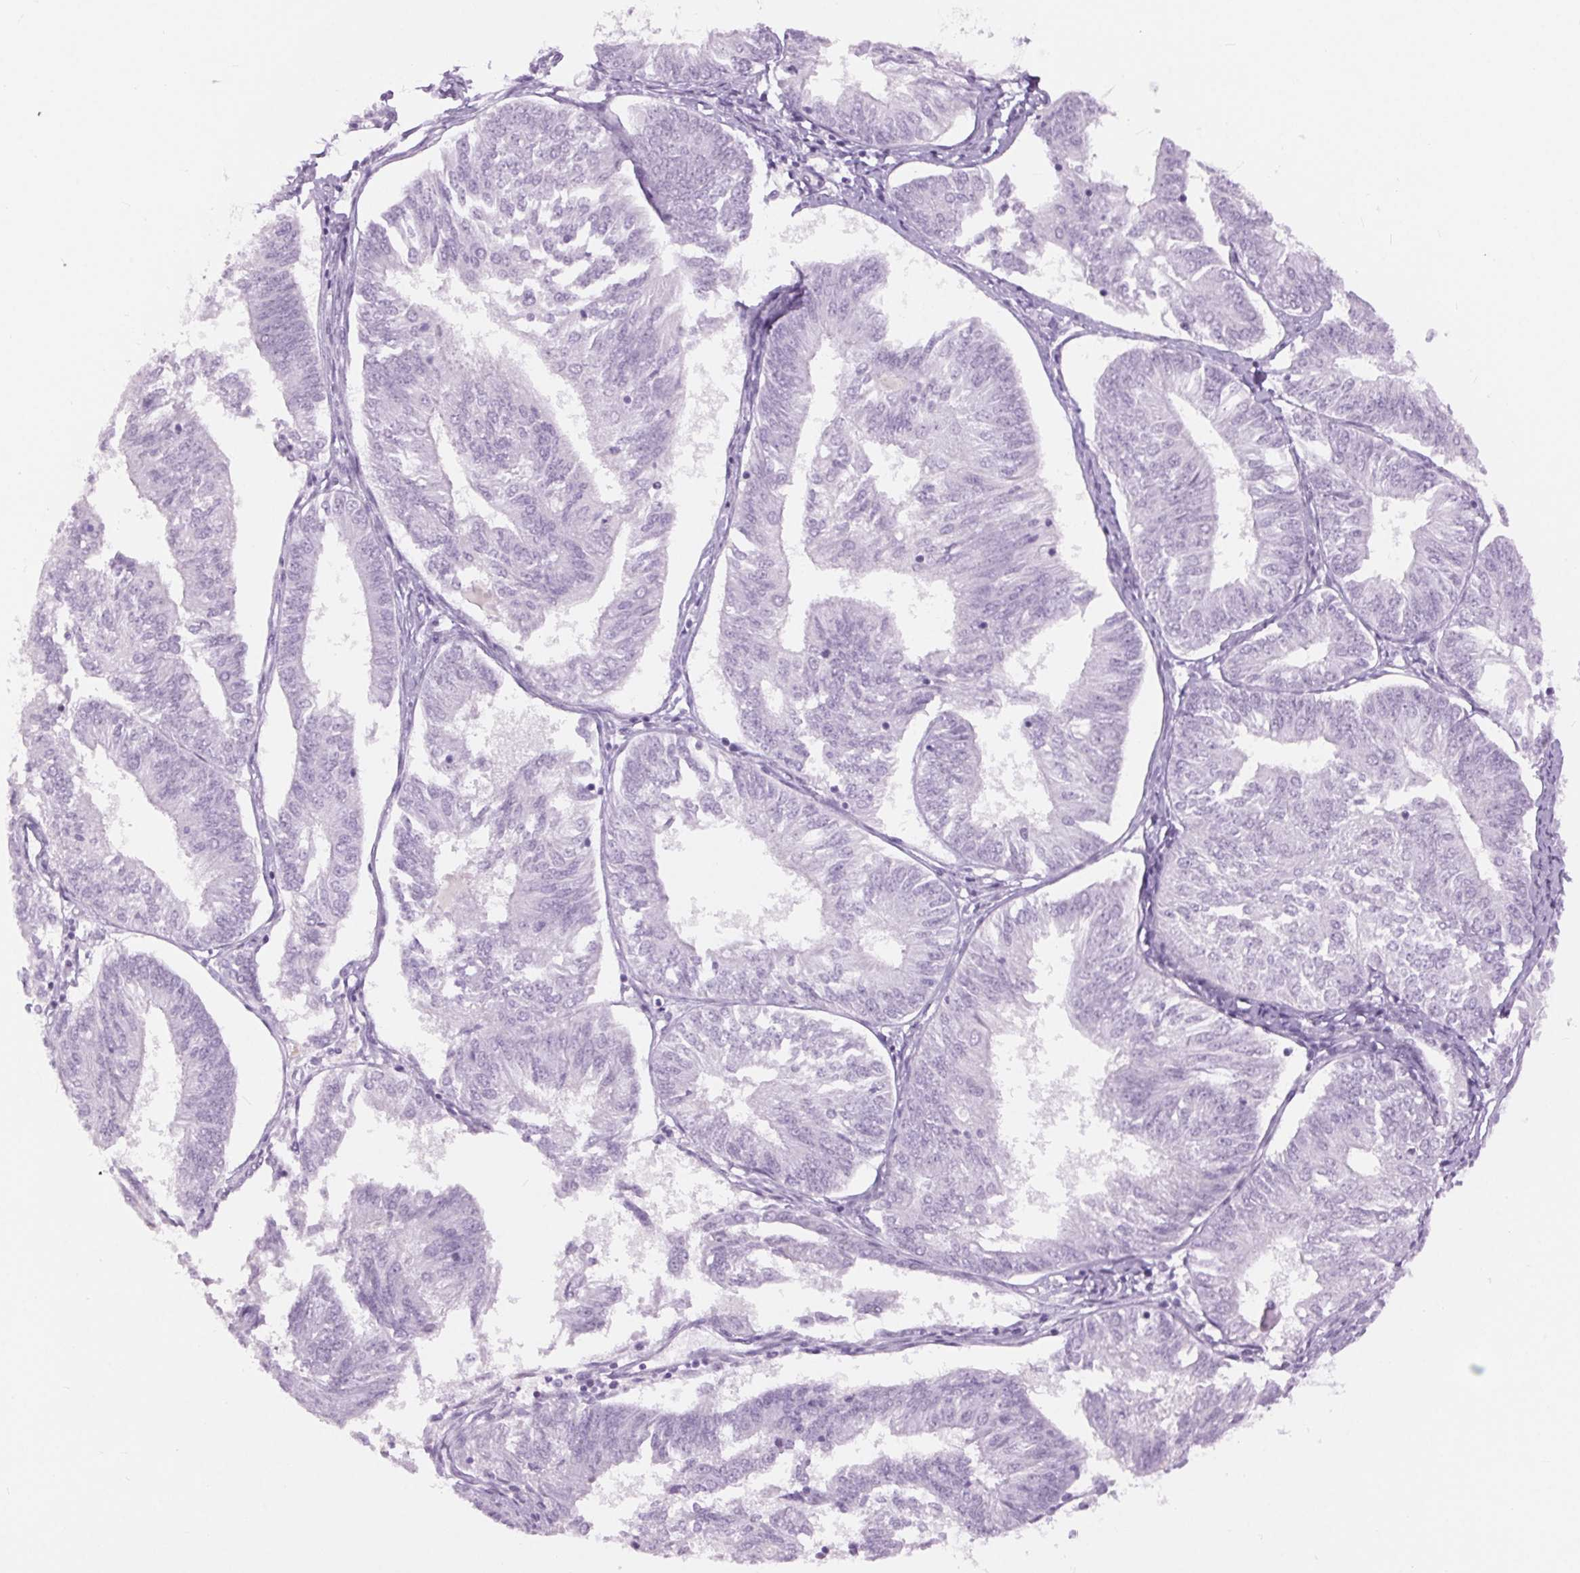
{"staining": {"intensity": "negative", "quantity": "none", "location": "none"}, "tissue": "endometrial cancer", "cell_type": "Tumor cells", "image_type": "cancer", "snomed": [{"axis": "morphology", "description": "Adenocarcinoma, NOS"}, {"axis": "topography", "description": "Endometrium"}], "caption": "DAB (3,3'-diaminobenzidine) immunohistochemical staining of endometrial adenocarcinoma demonstrates no significant positivity in tumor cells.", "gene": "BEND2", "patient": {"sex": "female", "age": 58}}